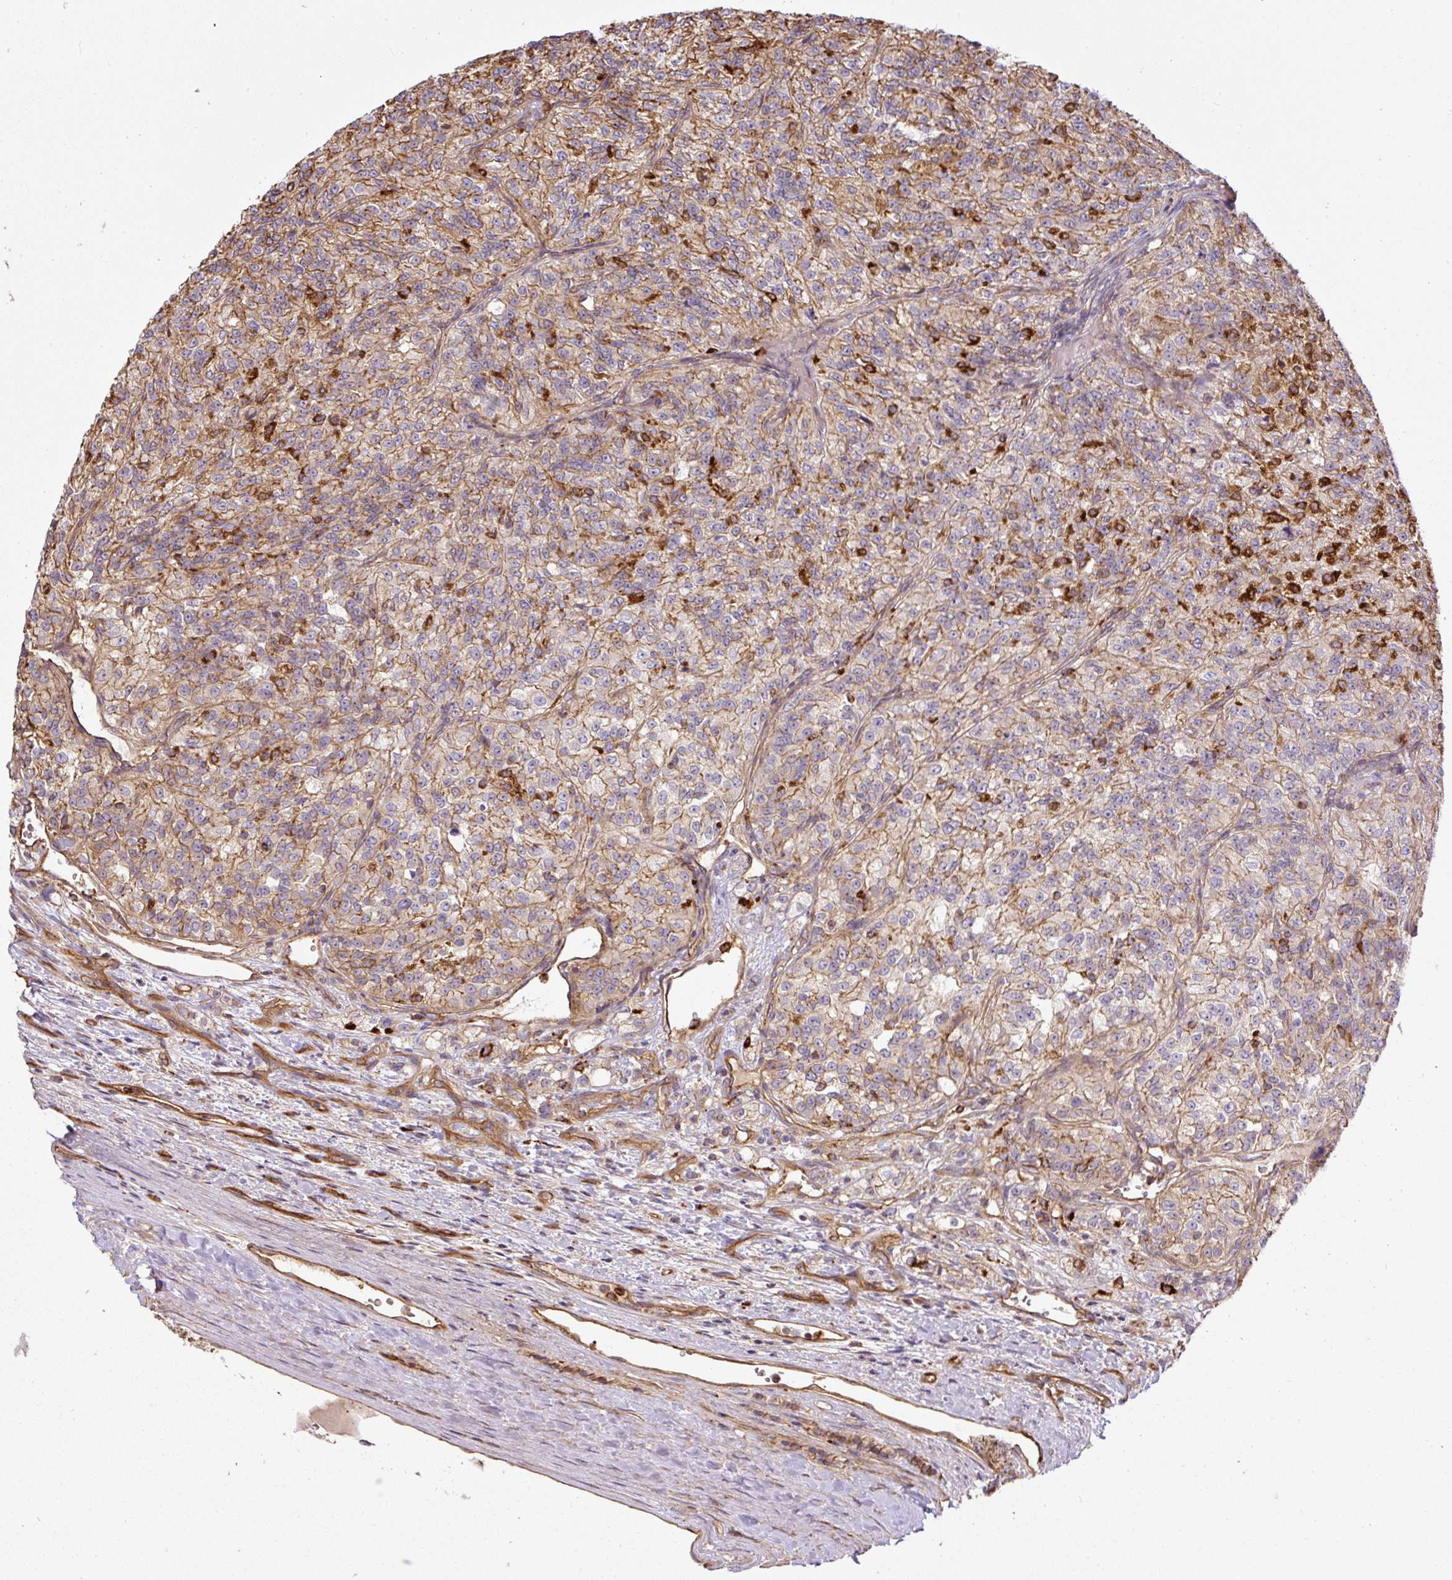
{"staining": {"intensity": "moderate", "quantity": ">75%", "location": "cytoplasmic/membranous"}, "tissue": "renal cancer", "cell_type": "Tumor cells", "image_type": "cancer", "snomed": [{"axis": "morphology", "description": "Adenocarcinoma, NOS"}, {"axis": "topography", "description": "Kidney"}], "caption": "A micrograph of renal cancer stained for a protein exhibits moderate cytoplasmic/membranous brown staining in tumor cells. Immunohistochemistry stains the protein of interest in brown and the nuclei are stained blue.", "gene": "B3GALT5", "patient": {"sex": "female", "age": 63}}